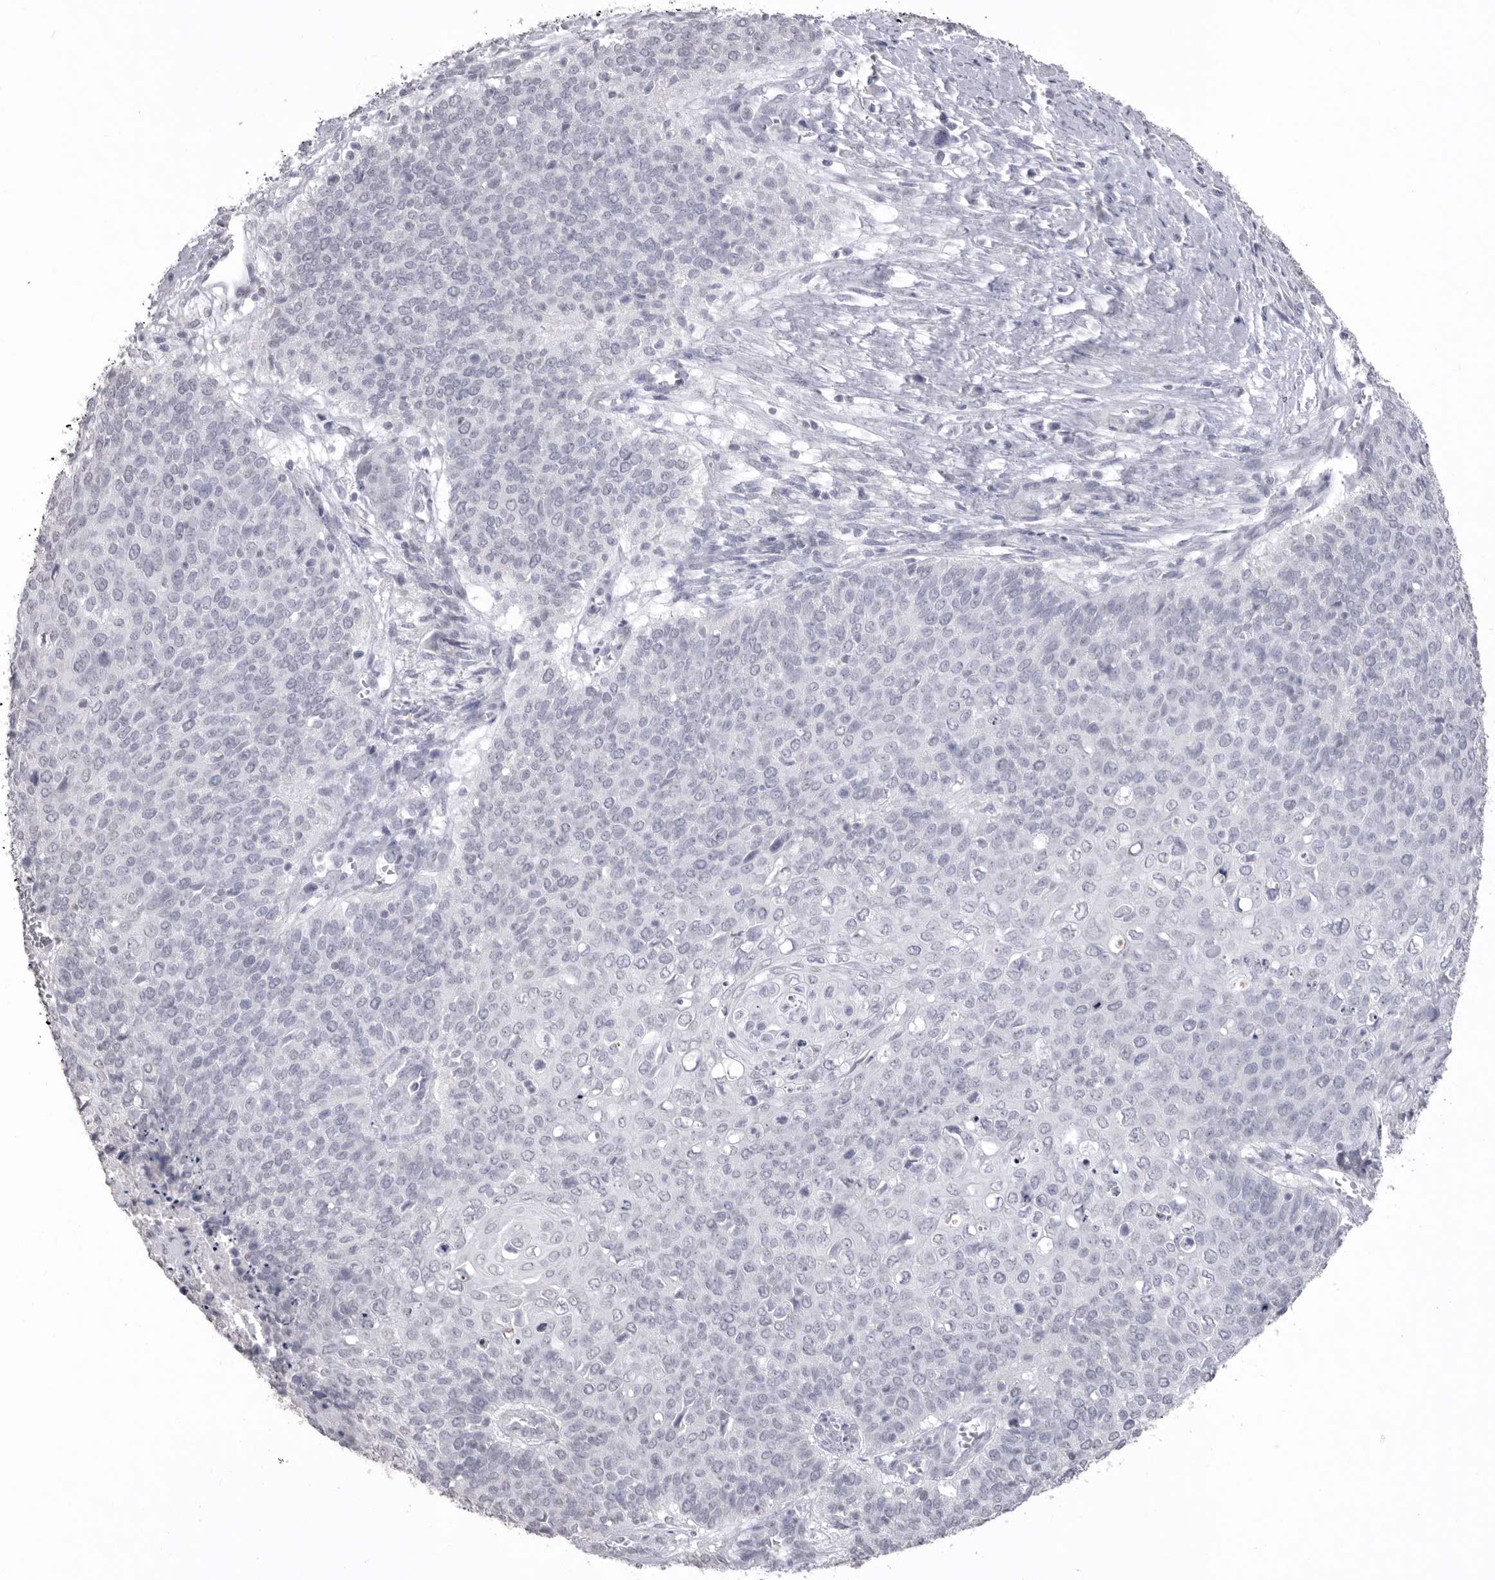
{"staining": {"intensity": "negative", "quantity": "none", "location": "none"}, "tissue": "cervical cancer", "cell_type": "Tumor cells", "image_type": "cancer", "snomed": [{"axis": "morphology", "description": "Squamous cell carcinoma, NOS"}, {"axis": "topography", "description": "Cervix"}], "caption": "Immunohistochemistry of human cervical cancer shows no positivity in tumor cells.", "gene": "ICAM5", "patient": {"sex": "female", "age": 39}}